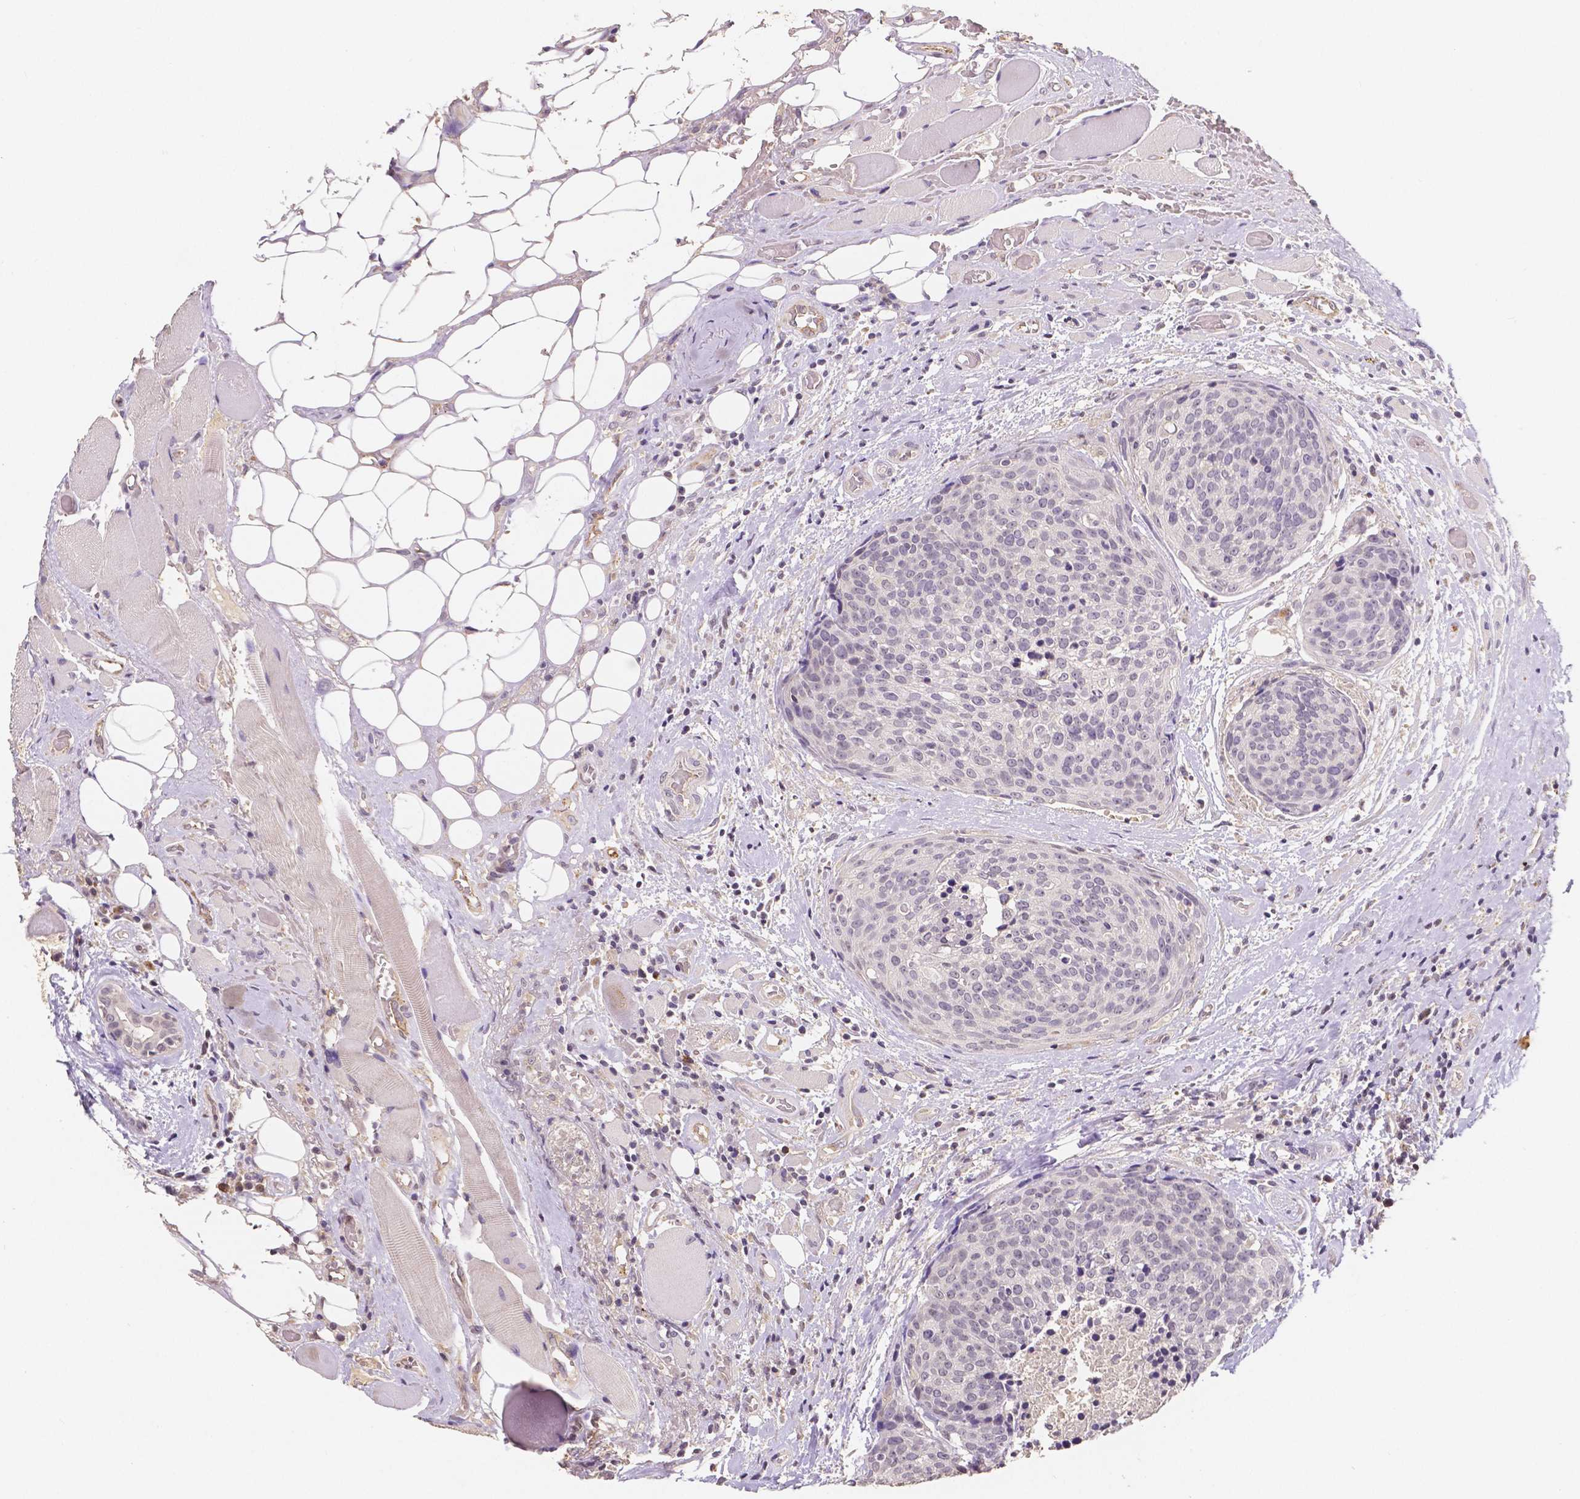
{"staining": {"intensity": "negative", "quantity": "none", "location": "none"}, "tissue": "head and neck cancer", "cell_type": "Tumor cells", "image_type": "cancer", "snomed": [{"axis": "morphology", "description": "Squamous cell carcinoma, NOS"}, {"axis": "topography", "description": "Oral tissue"}, {"axis": "topography", "description": "Head-Neck"}], "caption": "Tumor cells are negative for brown protein staining in head and neck squamous cell carcinoma.", "gene": "ELAVL2", "patient": {"sex": "male", "age": 64}}